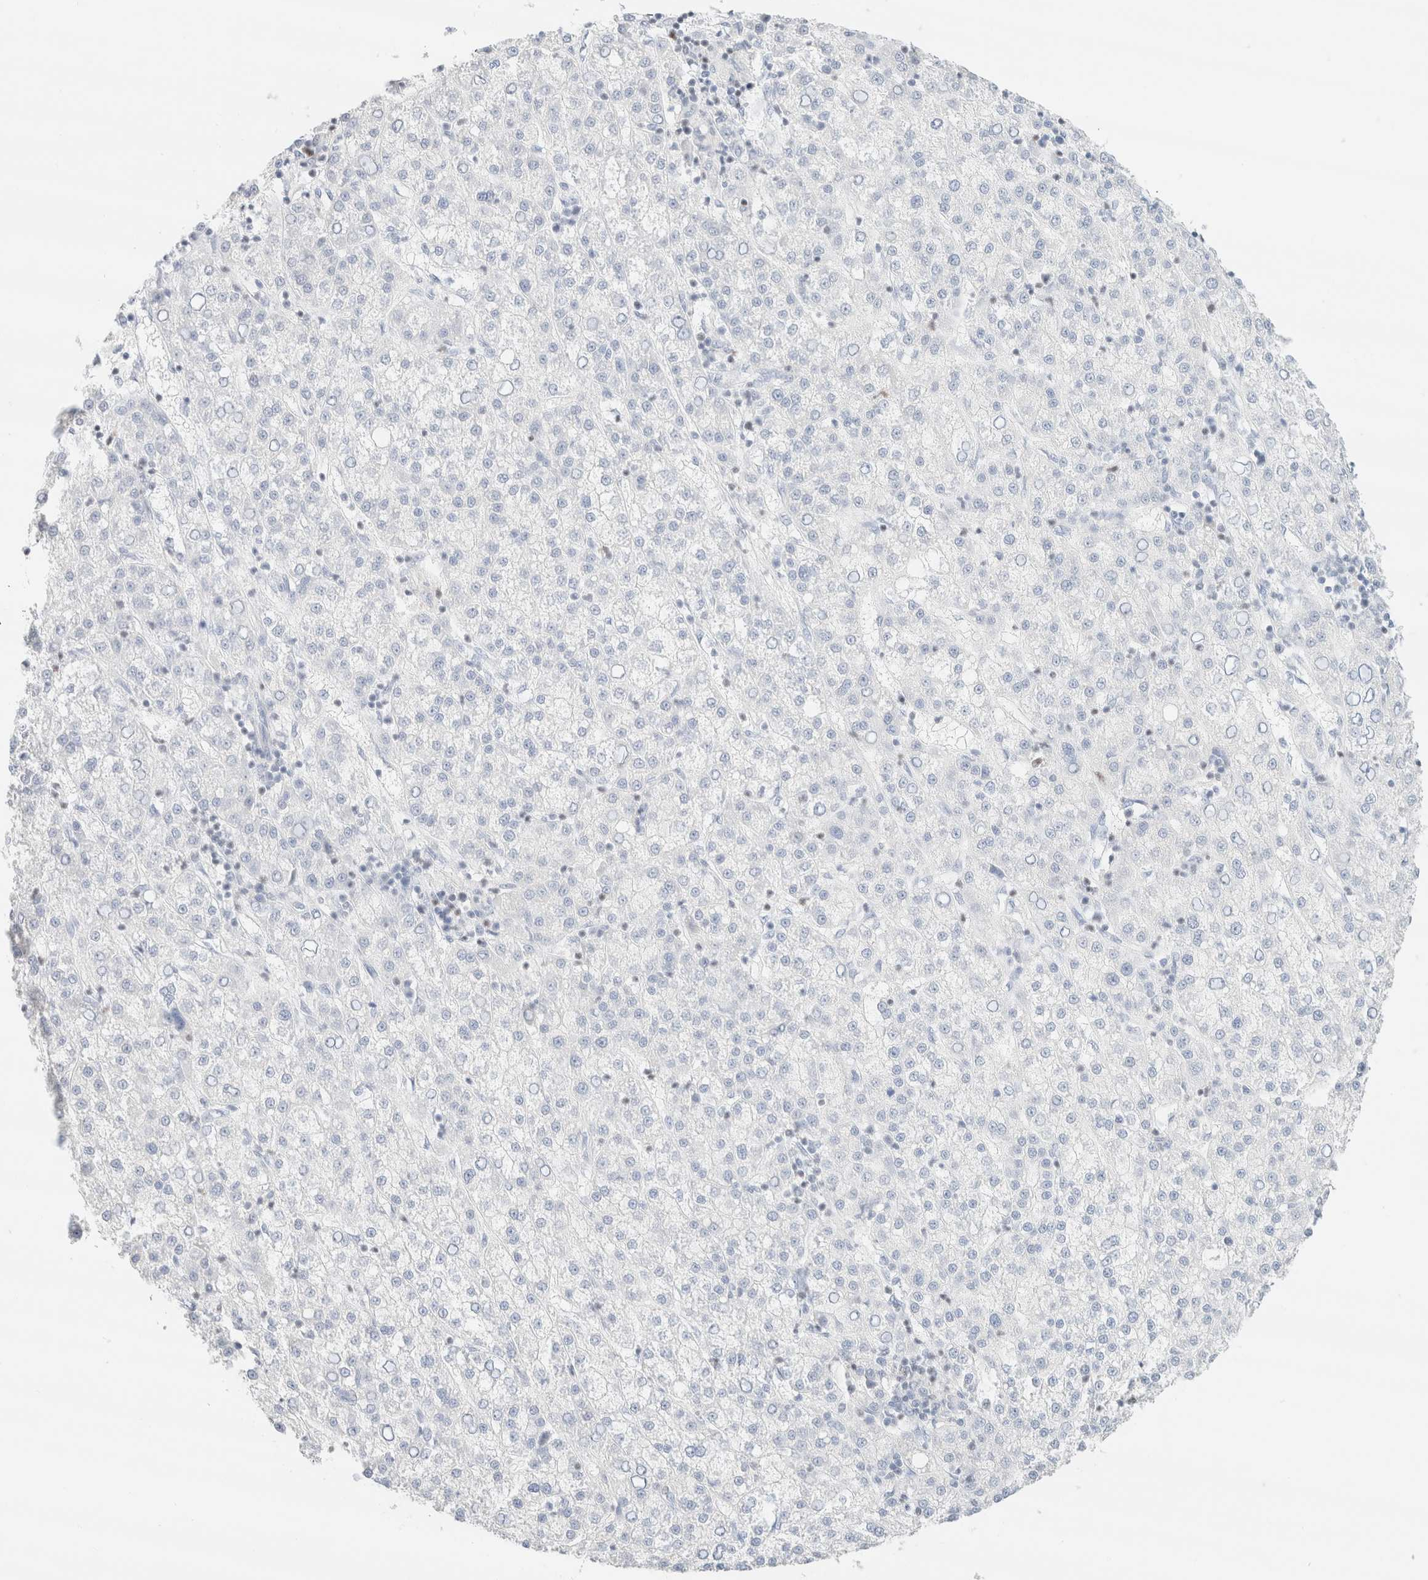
{"staining": {"intensity": "negative", "quantity": "none", "location": "none"}, "tissue": "liver cancer", "cell_type": "Tumor cells", "image_type": "cancer", "snomed": [{"axis": "morphology", "description": "Carcinoma, Hepatocellular, NOS"}, {"axis": "topography", "description": "Liver"}], "caption": "Tumor cells are negative for protein expression in human hepatocellular carcinoma (liver). The staining was performed using DAB to visualize the protein expression in brown, while the nuclei were stained in blue with hematoxylin (Magnification: 20x).", "gene": "IKZF3", "patient": {"sex": "female", "age": 58}}